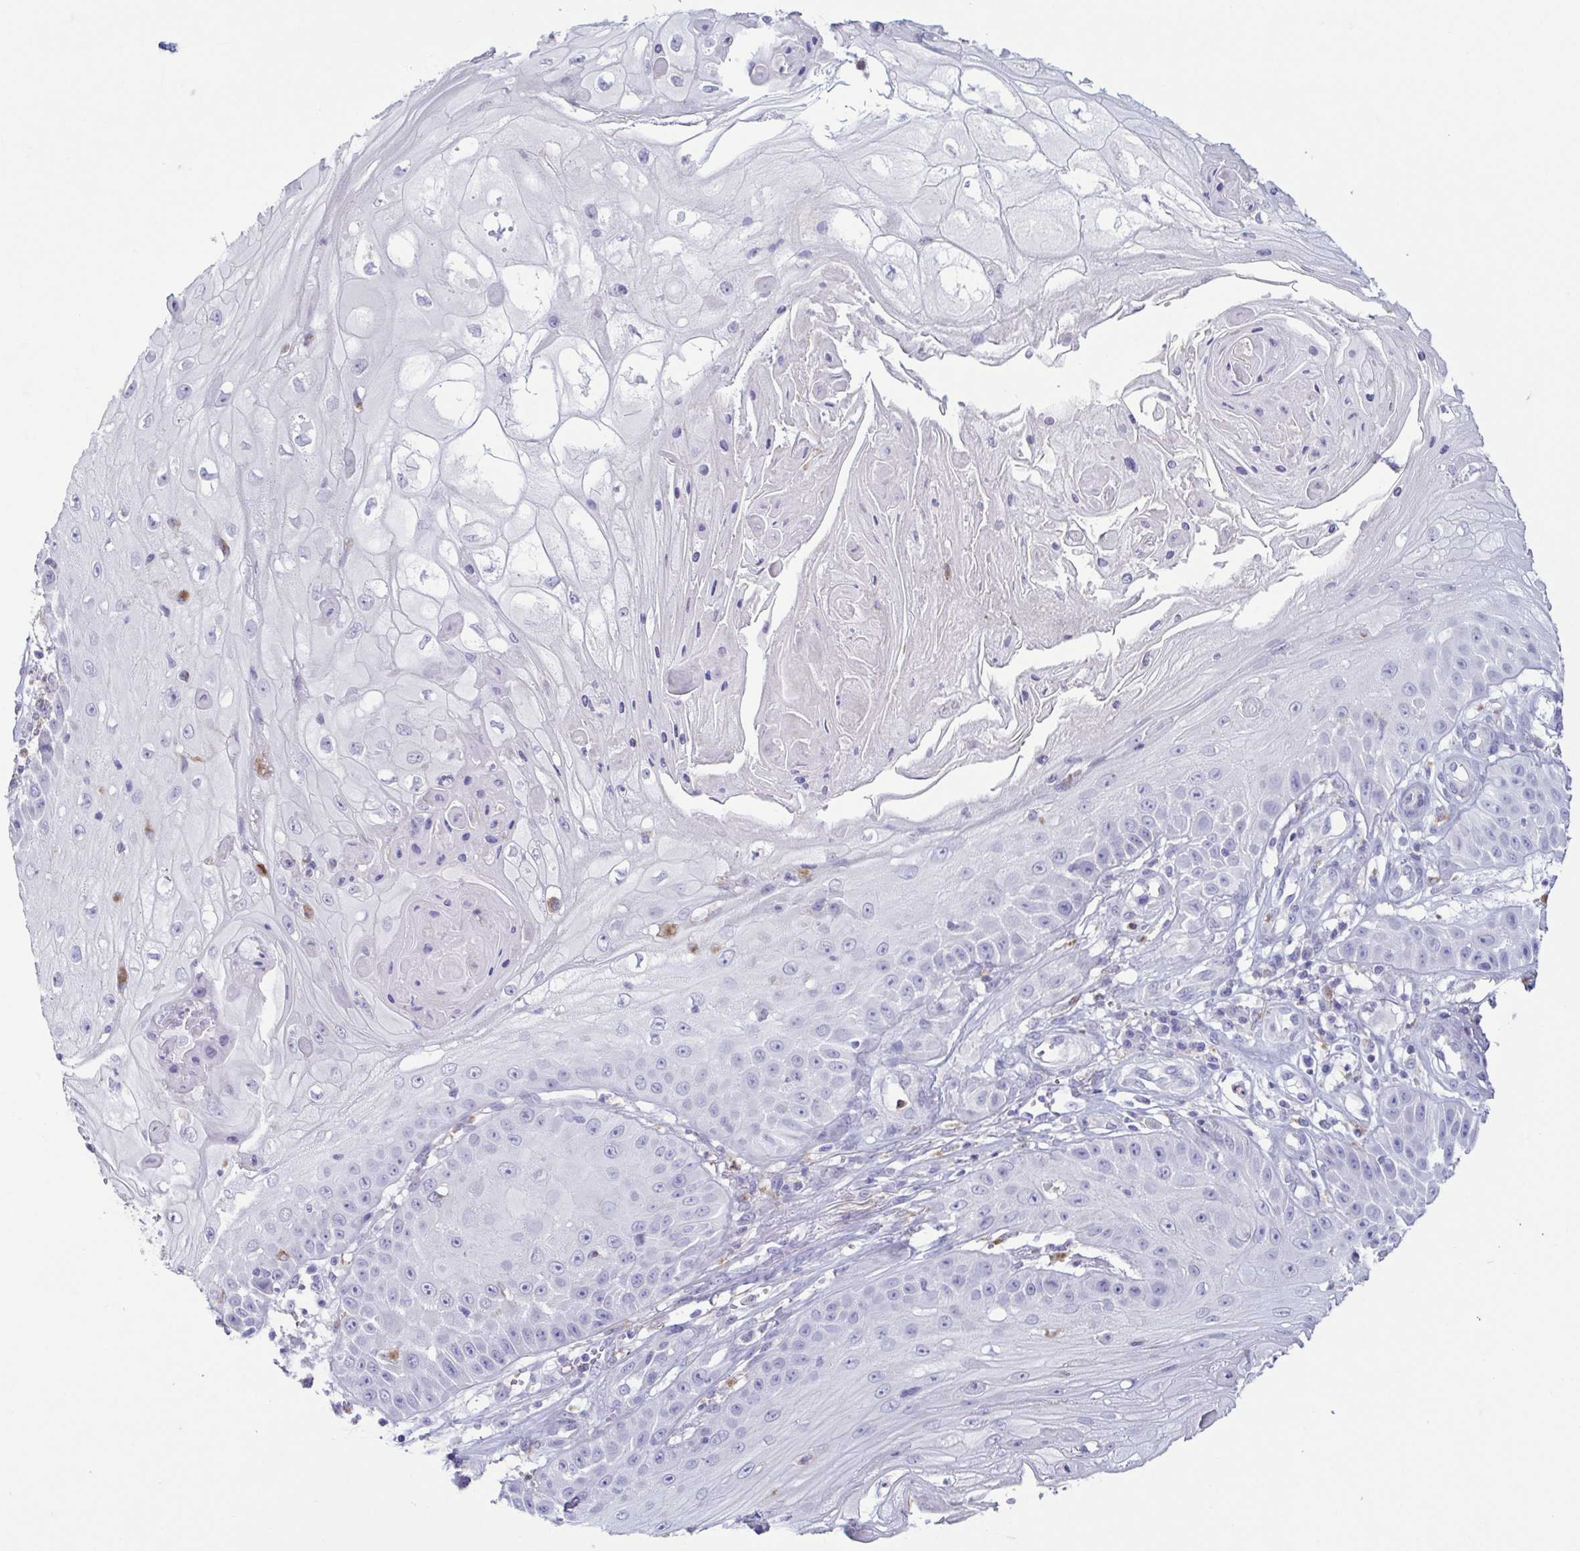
{"staining": {"intensity": "negative", "quantity": "none", "location": "none"}, "tissue": "skin cancer", "cell_type": "Tumor cells", "image_type": "cancer", "snomed": [{"axis": "morphology", "description": "Squamous cell carcinoma, NOS"}, {"axis": "topography", "description": "Skin"}], "caption": "A histopathology image of human squamous cell carcinoma (skin) is negative for staining in tumor cells.", "gene": "ATP6V1G2", "patient": {"sex": "male", "age": 70}}